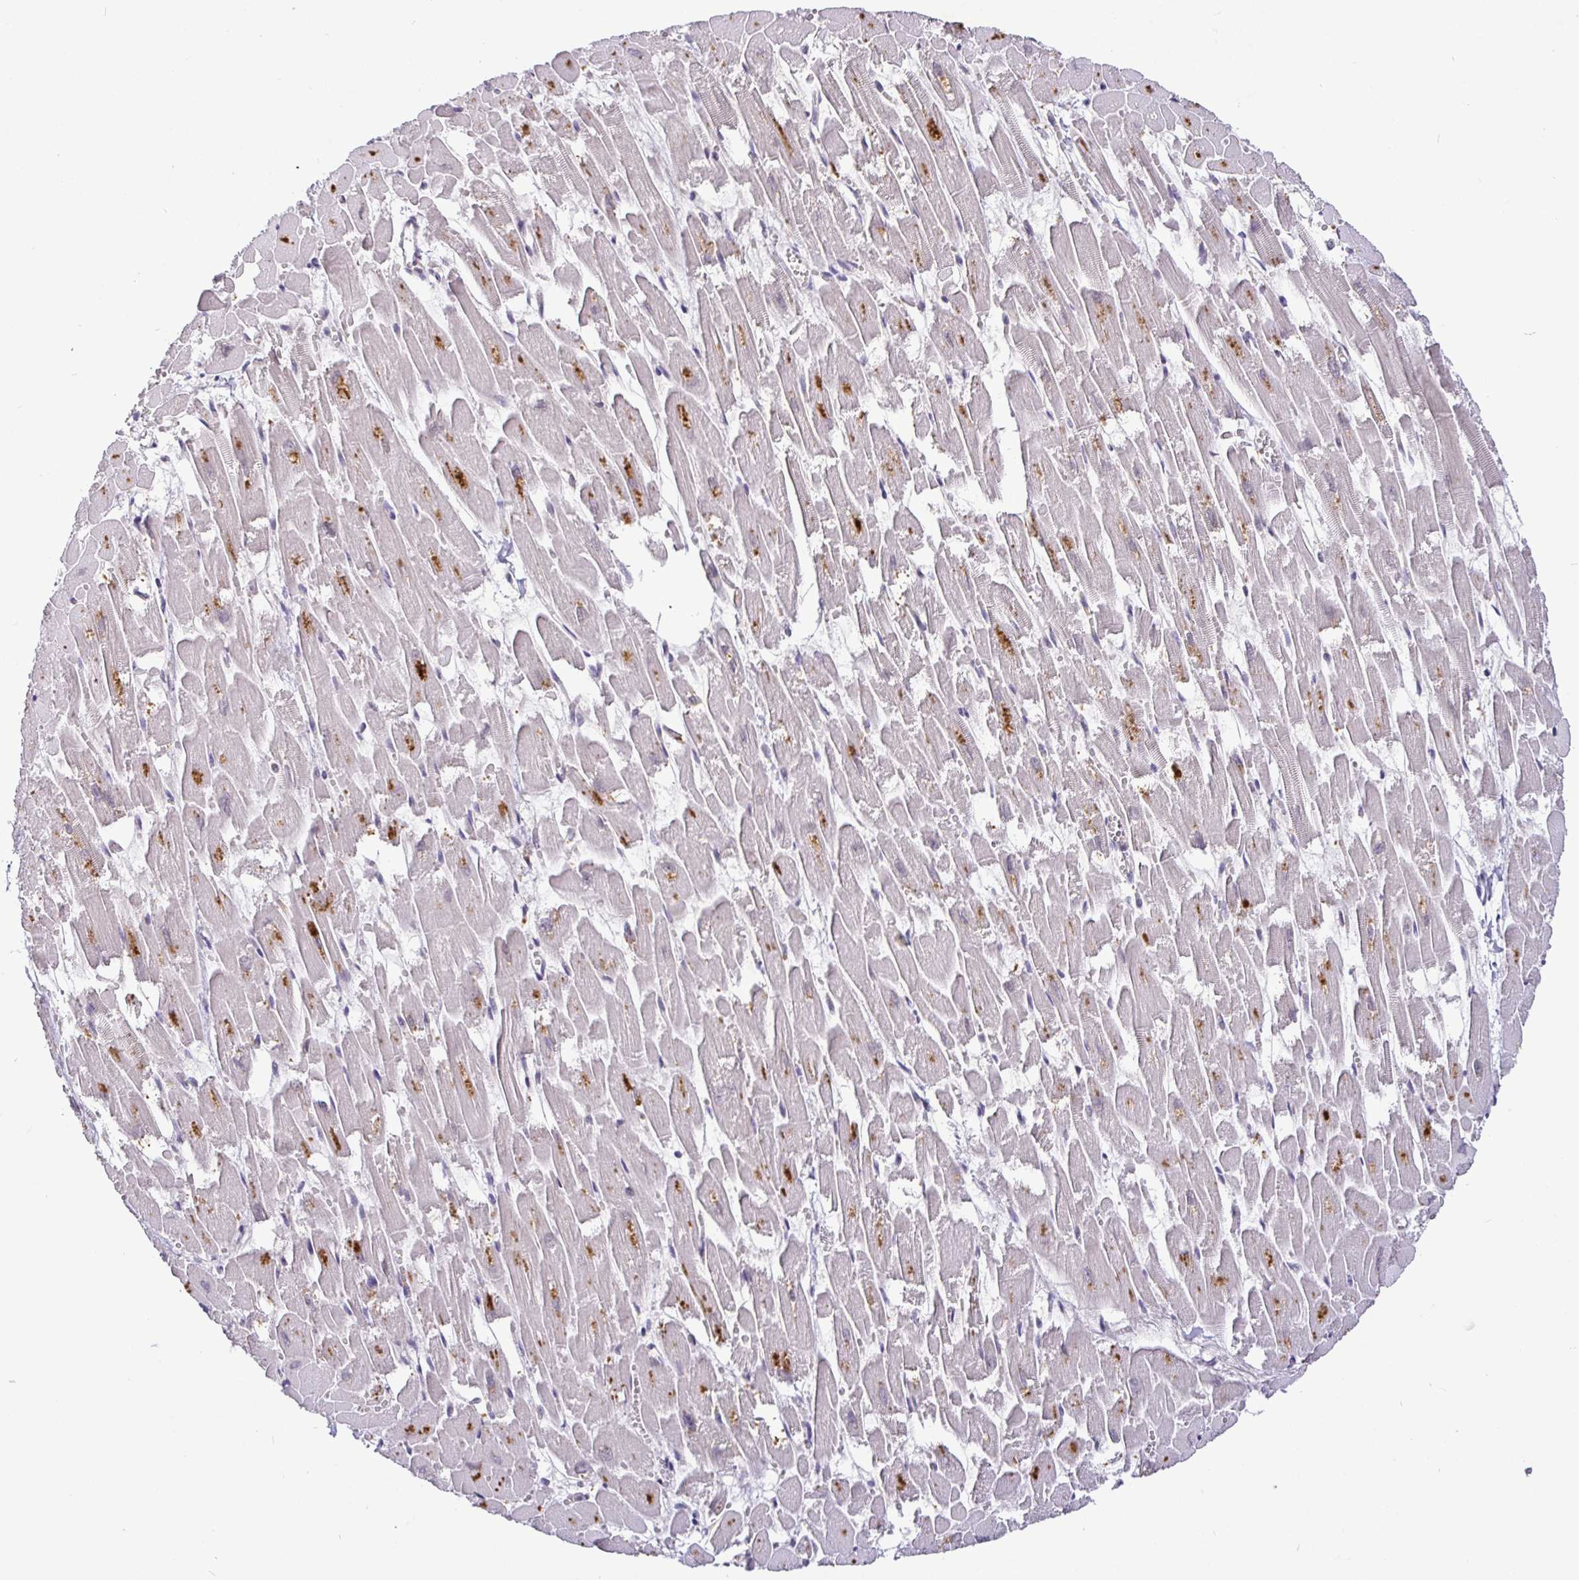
{"staining": {"intensity": "moderate", "quantity": "25%-75%", "location": "cytoplasmic/membranous"}, "tissue": "heart muscle", "cell_type": "Cardiomyocytes", "image_type": "normal", "snomed": [{"axis": "morphology", "description": "Normal tissue, NOS"}, {"axis": "topography", "description": "Heart"}], "caption": "Immunohistochemistry (IHC) photomicrograph of normal human heart muscle stained for a protein (brown), which shows medium levels of moderate cytoplasmic/membranous staining in approximately 25%-75% of cardiomyocytes.", "gene": "NUP188", "patient": {"sex": "female", "age": 52}}